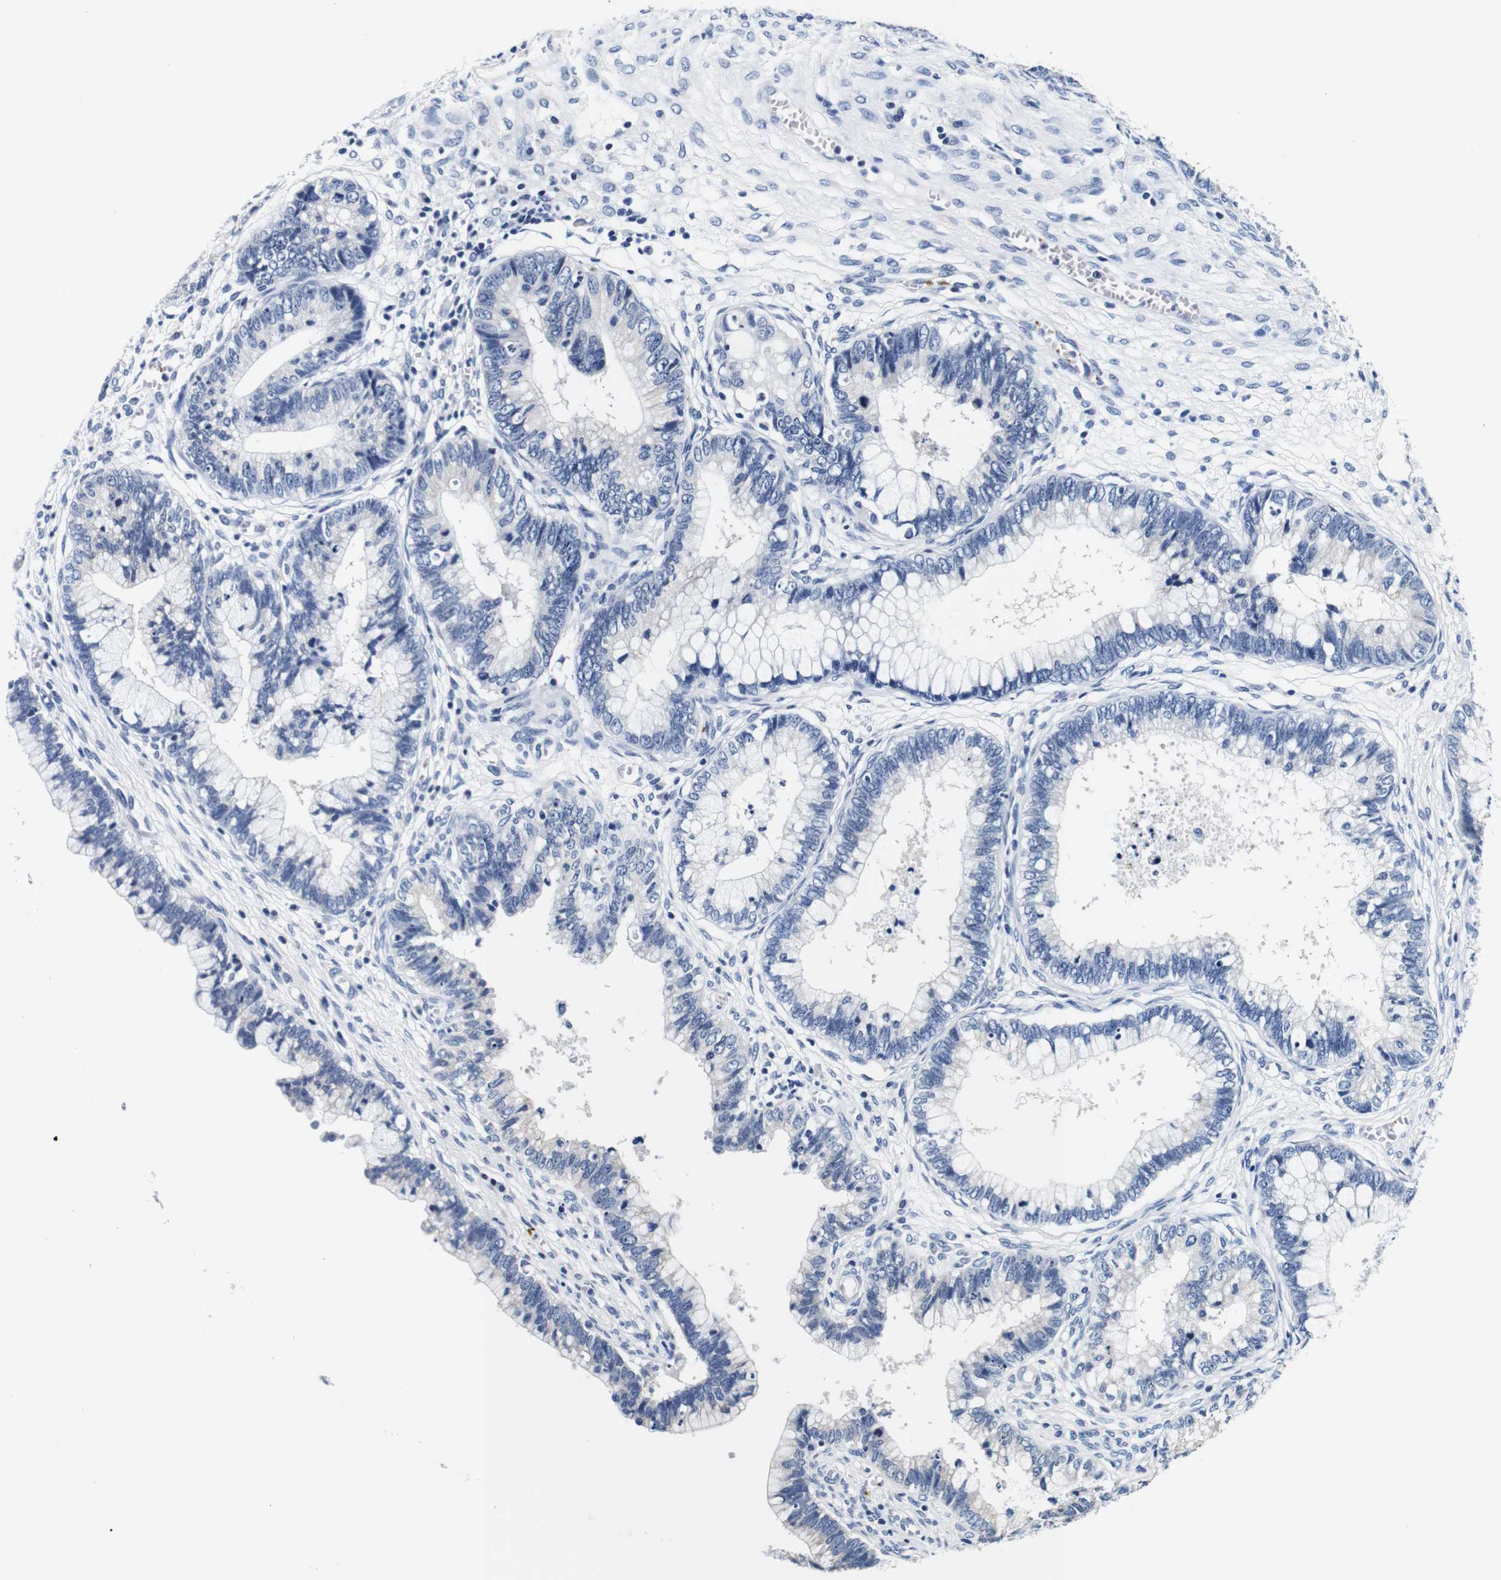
{"staining": {"intensity": "negative", "quantity": "none", "location": "none"}, "tissue": "cervical cancer", "cell_type": "Tumor cells", "image_type": "cancer", "snomed": [{"axis": "morphology", "description": "Adenocarcinoma, NOS"}, {"axis": "topography", "description": "Cervix"}], "caption": "An immunohistochemistry histopathology image of cervical cancer (adenocarcinoma) is shown. There is no staining in tumor cells of cervical cancer (adenocarcinoma).", "gene": "GP1BA", "patient": {"sex": "female", "age": 44}}